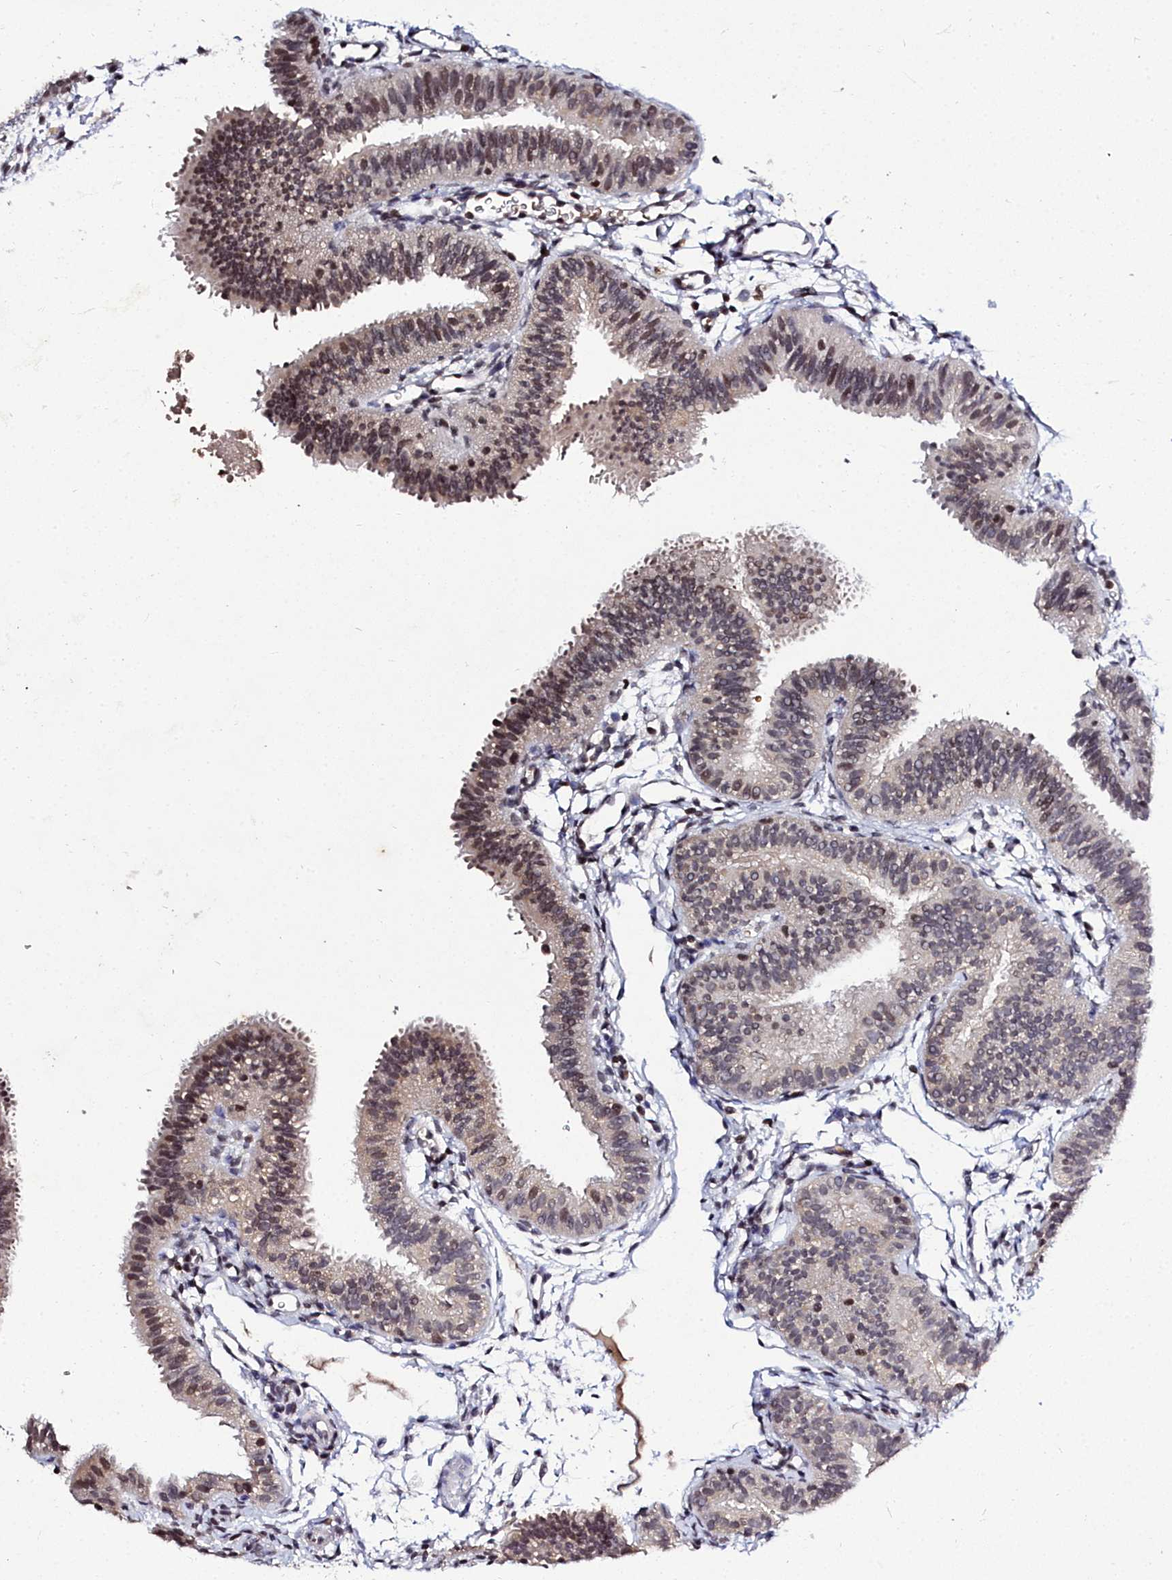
{"staining": {"intensity": "weak", "quantity": "25%-75%", "location": "cytoplasmic/membranous"}, "tissue": "fallopian tube", "cell_type": "Glandular cells", "image_type": "normal", "snomed": [{"axis": "morphology", "description": "Normal tissue, NOS"}, {"axis": "topography", "description": "Fallopian tube"}], "caption": "A photomicrograph of human fallopian tube stained for a protein demonstrates weak cytoplasmic/membranous brown staining in glandular cells. The staining is performed using DAB brown chromogen to label protein expression. The nuclei are counter-stained blue using hematoxylin.", "gene": "FZD4", "patient": {"sex": "female", "age": 35}}